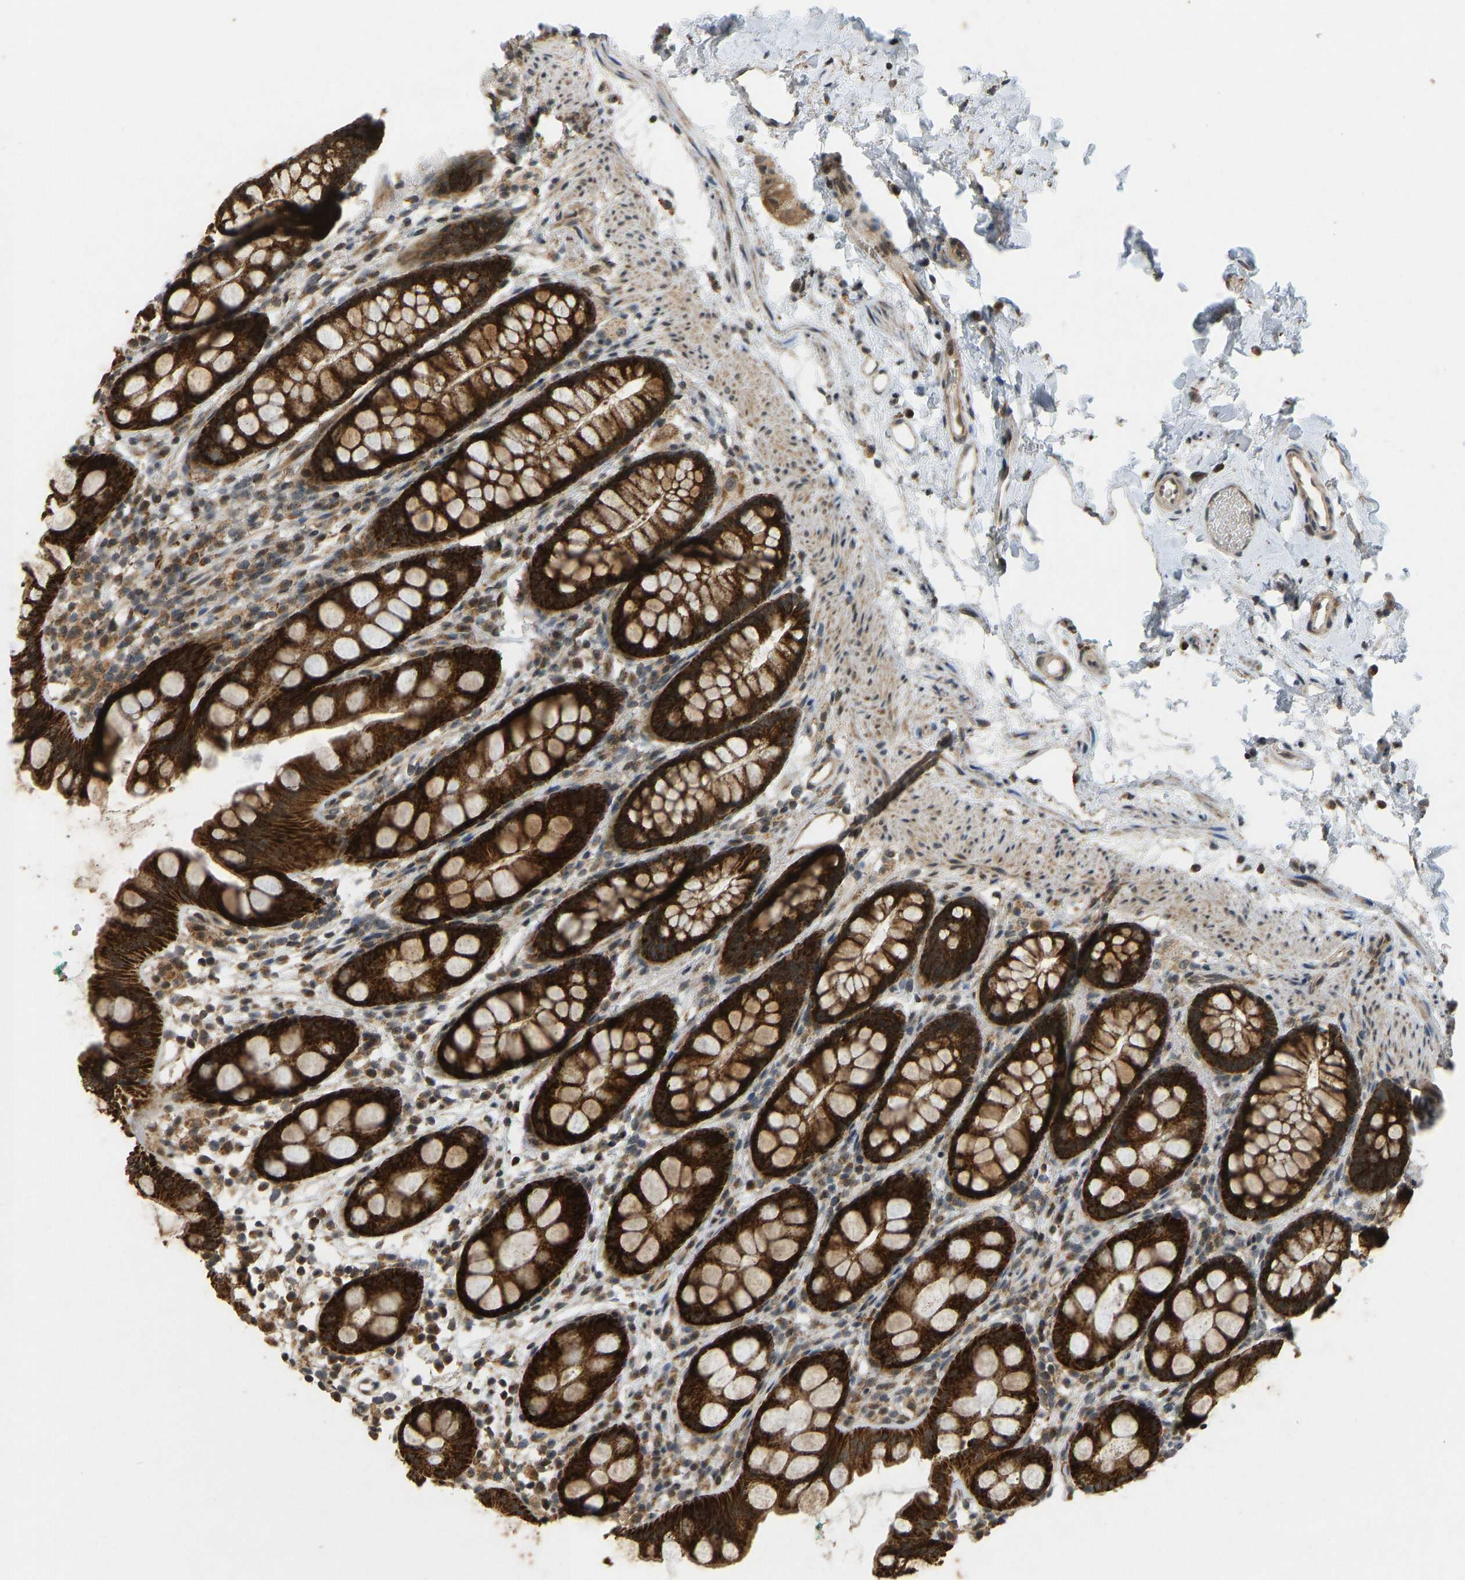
{"staining": {"intensity": "strong", "quantity": ">75%", "location": "cytoplasmic/membranous"}, "tissue": "rectum", "cell_type": "Glandular cells", "image_type": "normal", "snomed": [{"axis": "morphology", "description": "Normal tissue, NOS"}, {"axis": "topography", "description": "Rectum"}], "caption": "Immunohistochemistry micrograph of unremarkable rectum: human rectum stained using immunohistochemistry shows high levels of strong protein expression localized specifically in the cytoplasmic/membranous of glandular cells, appearing as a cytoplasmic/membranous brown color.", "gene": "ACADS", "patient": {"sex": "female", "age": 65}}